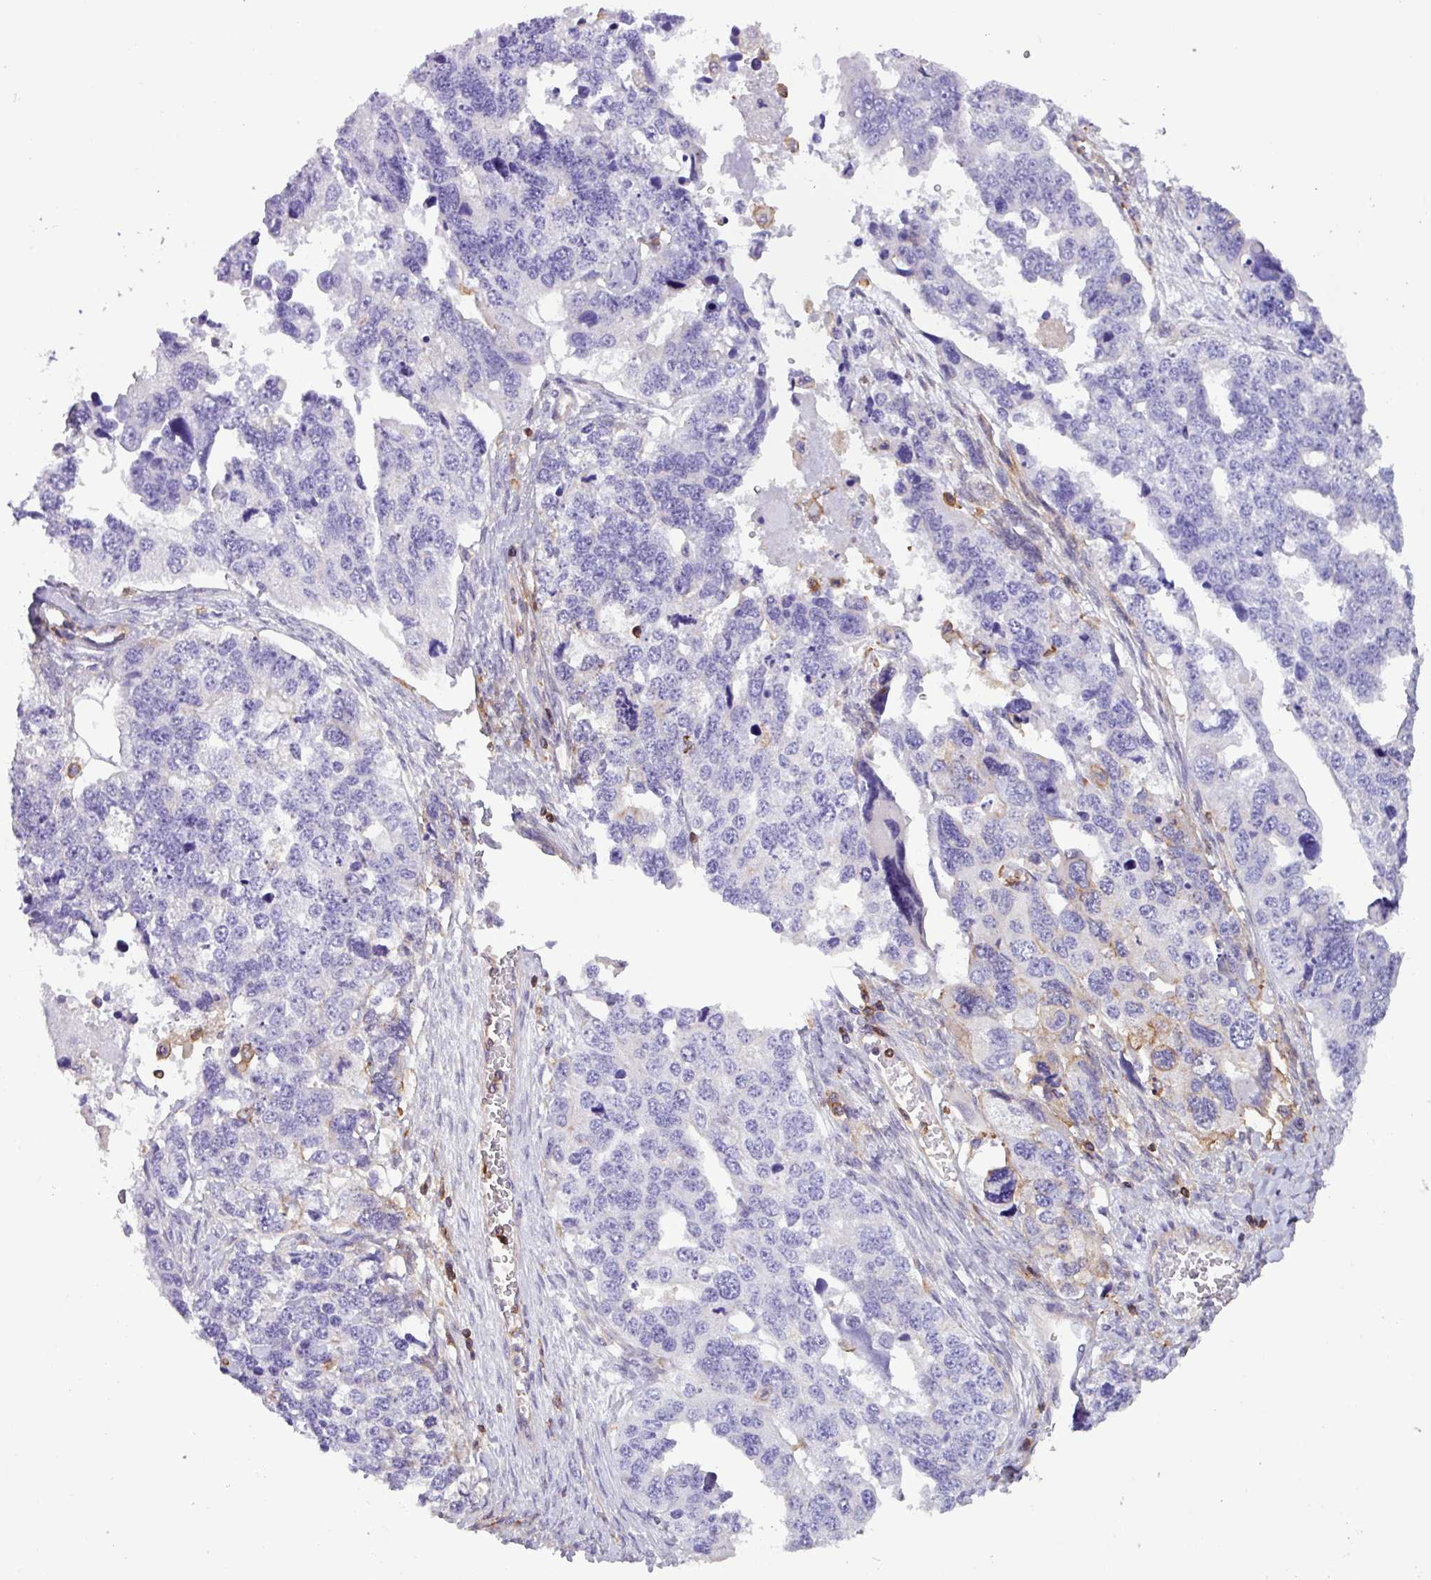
{"staining": {"intensity": "negative", "quantity": "none", "location": "none"}, "tissue": "ovarian cancer", "cell_type": "Tumor cells", "image_type": "cancer", "snomed": [{"axis": "morphology", "description": "Cystadenocarcinoma, serous, NOS"}, {"axis": "topography", "description": "Ovary"}], "caption": "This is a micrograph of IHC staining of ovarian cancer, which shows no expression in tumor cells.", "gene": "PPP1R18", "patient": {"sex": "female", "age": 76}}